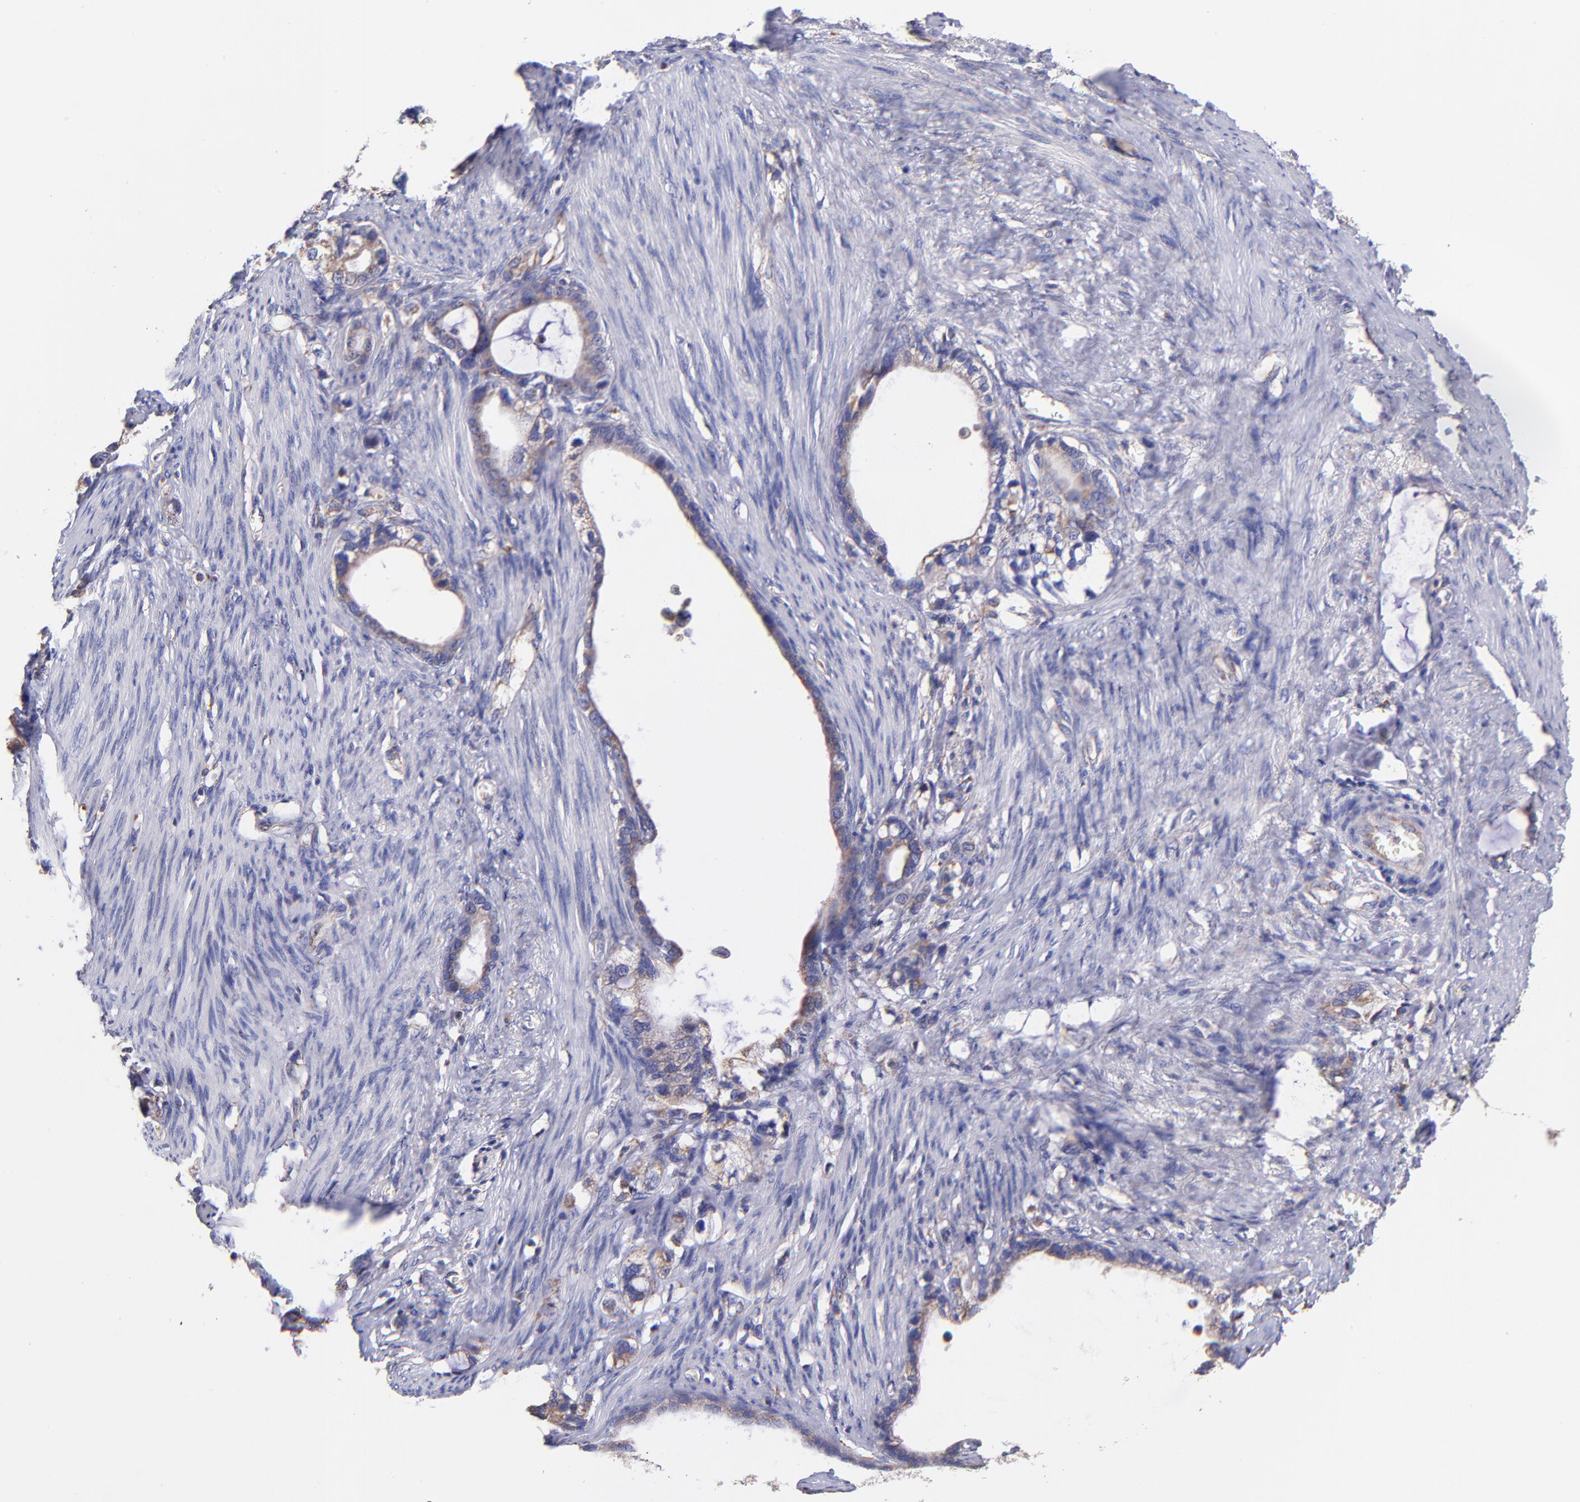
{"staining": {"intensity": "weak", "quantity": ">75%", "location": "cytoplasmic/membranous"}, "tissue": "stomach cancer", "cell_type": "Tumor cells", "image_type": "cancer", "snomed": [{"axis": "morphology", "description": "Adenocarcinoma, NOS"}, {"axis": "topography", "description": "Stomach"}], "caption": "Protein staining demonstrates weak cytoplasmic/membranous staining in about >75% of tumor cells in stomach cancer (adenocarcinoma).", "gene": "PREX1", "patient": {"sex": "female", "age": 75}}